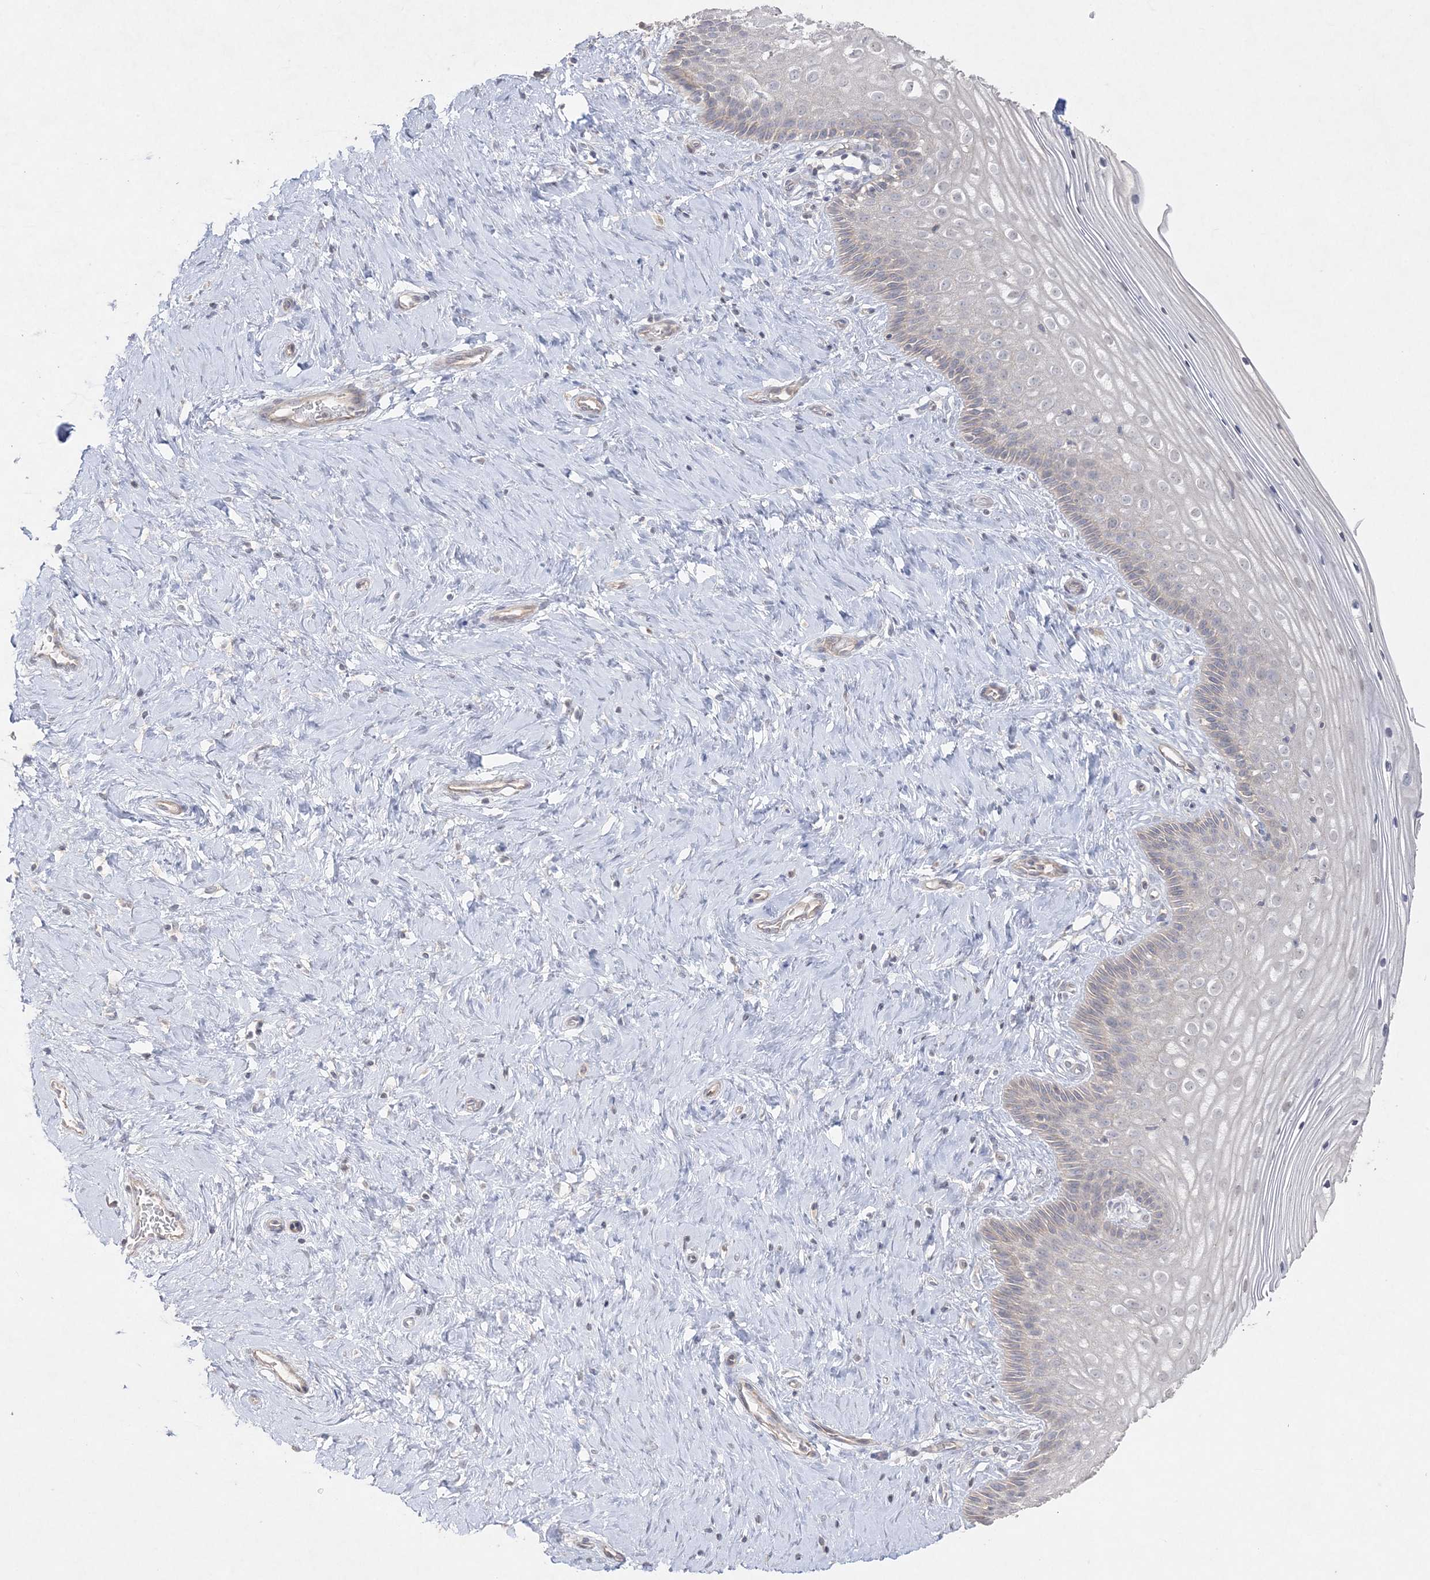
{"staining": {"intensity": "weak", "quantity": "<25%", "location": "cytoplasmic/membranous"}, "tissue": "cervix", "cell_type": "Glandular cells", "image_type": "normal", "snomed": [{"axis": "morphology", "description": "Normal tissue, NOS"}, {"axis": "topography", "description": "Cervix"}], "caption": "Glandular cells show no significant expression in unremarkable cervix. (Immunohistochemistry, brightfield microscopy, high magnification).", "gene": "SH3BP4", "patient": {"sex": "female", "age": 33}}